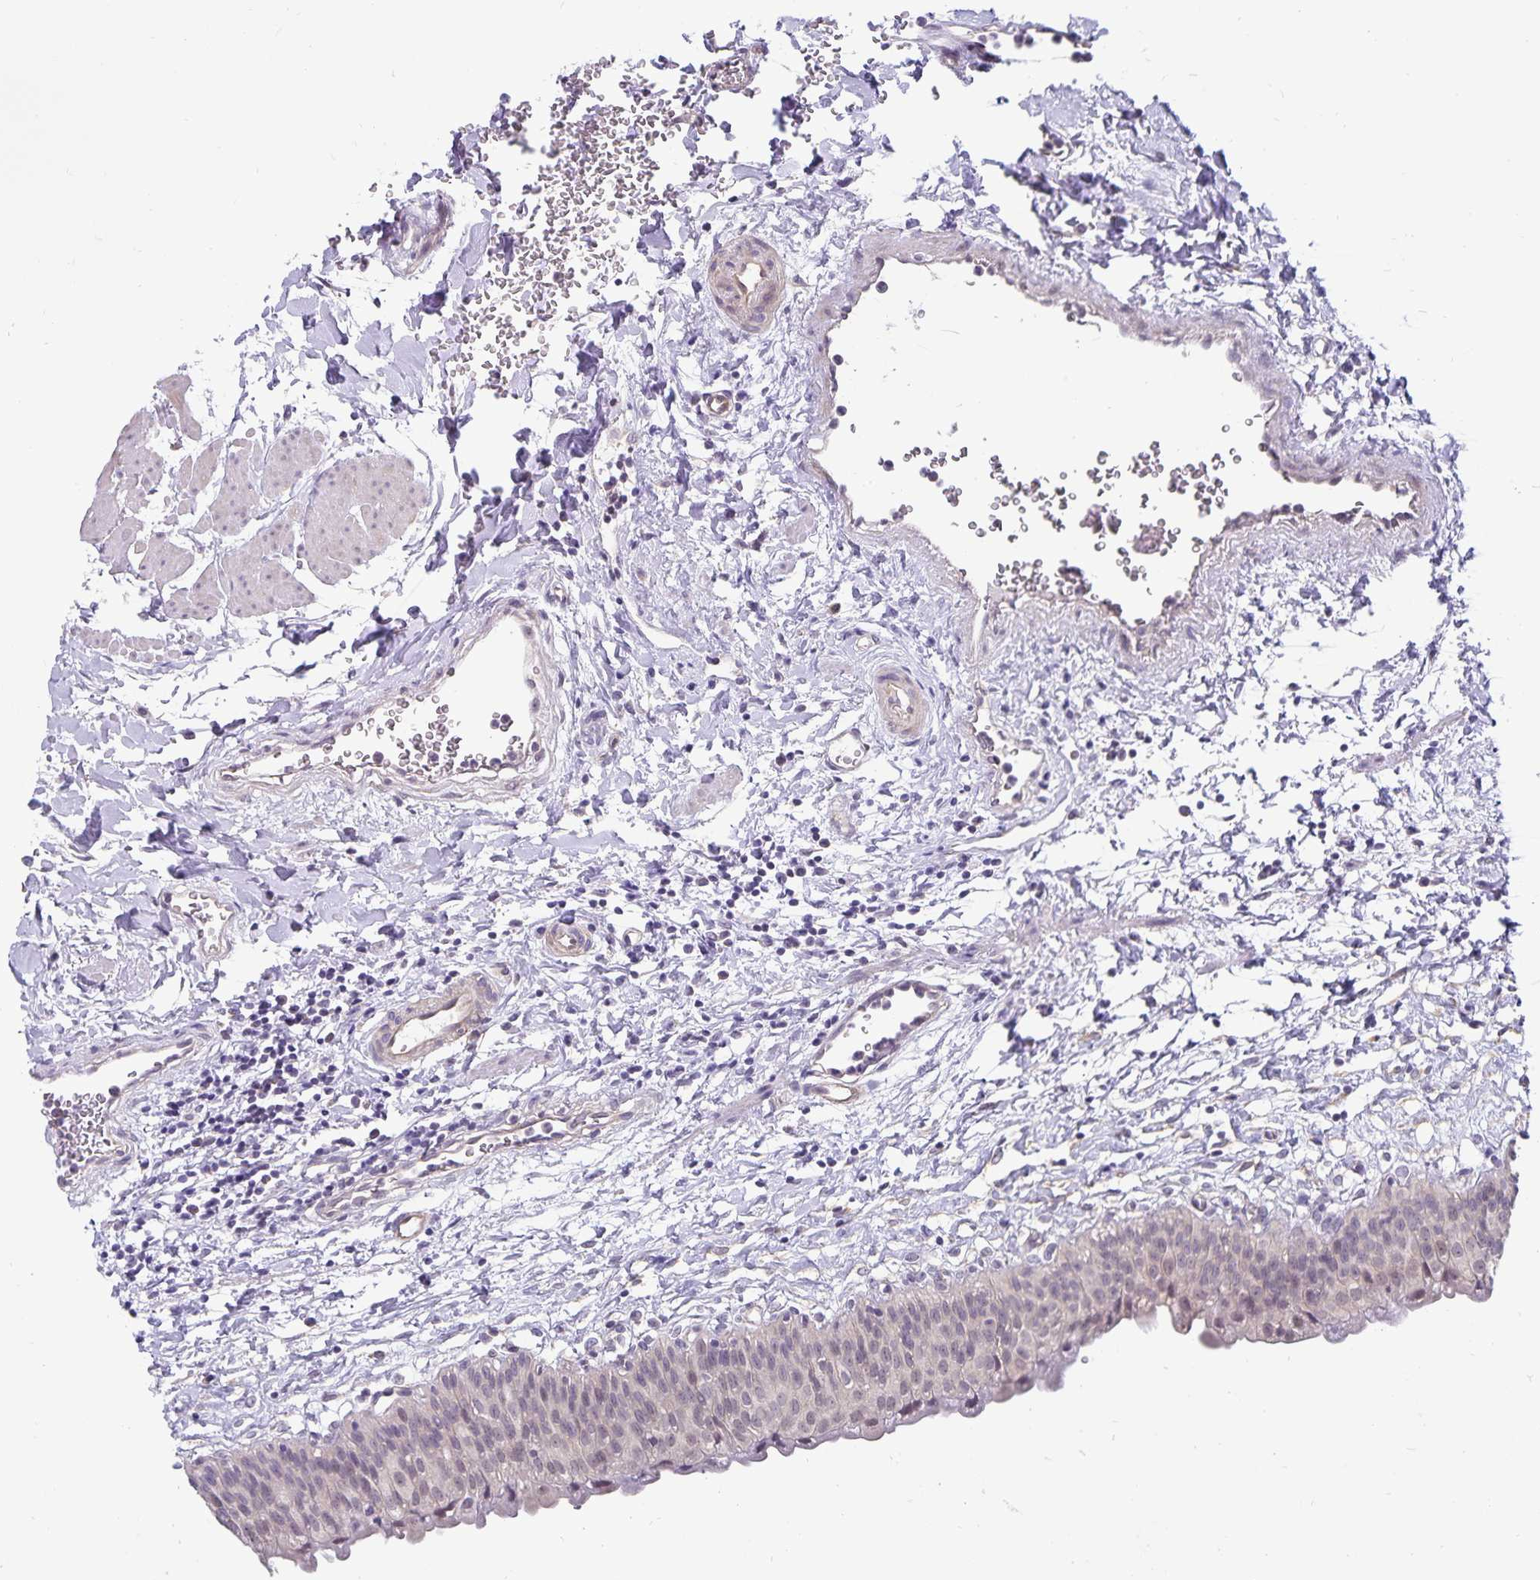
{"staining": {"intensity": "weak", "quantity": "25%-75%", "location": "cytoplasmic/membranous,nuclear"}, "tissue": "urinary bladder", "cell_type": "Urothelial cells", "image_type": "normal", "snomed": [{"axis": "morphology", "description": "Normal tissue, NOS"}, {"axis": "topography", "description": "Urinary bladder"}], "caption": "Protein analysis of unremarkable urinary bladder displays weak cytoplasmic/membranous,nuclear staining in approximately 25%-75% of urothelial cells.", "gene": "CDKN2B", "patient": {"sex": "male", "age": 55}}